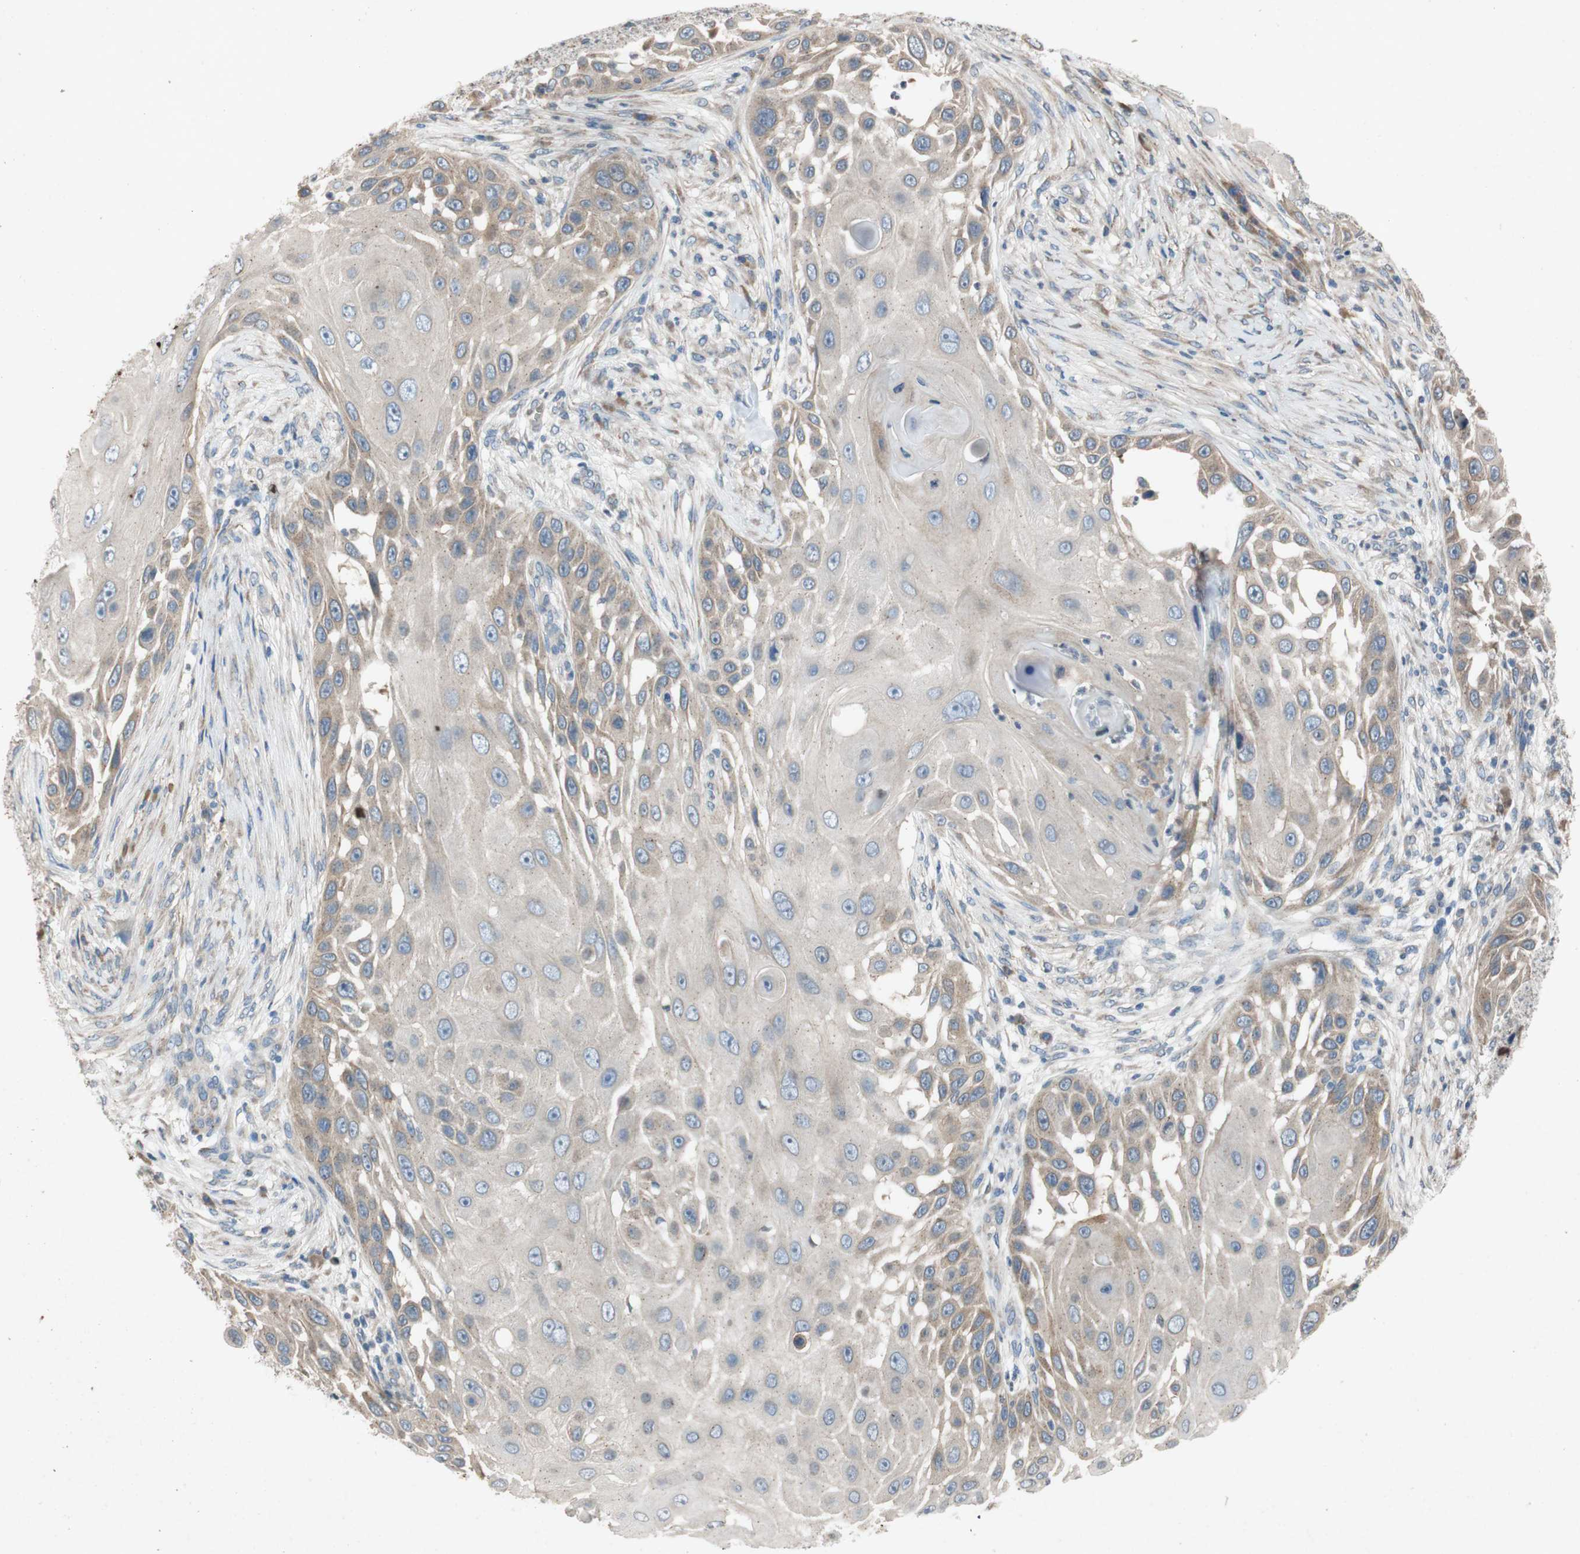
{"staining": {"intensity": "weak", "quantity": "25%-75%", "location": "cytoplasmic/membranous"}, "tissue": "skin cancer", "cell_type": "Tumor cells", "image_type": "cancer", "snomed": [{"axis": "morphology", "description": "Squamous cell carcinoma, NOS"}, {"axis": "topography", "description": "Skin"}], "caption": "Immunohistochemical staining of skin squamous cell carcinoma exhibits weak cytoplasmic/membranous protein expression in about 25%-75% of tumor cells.", "gene": "ADD2", "patient": {"sex": "female", "age": 44}}